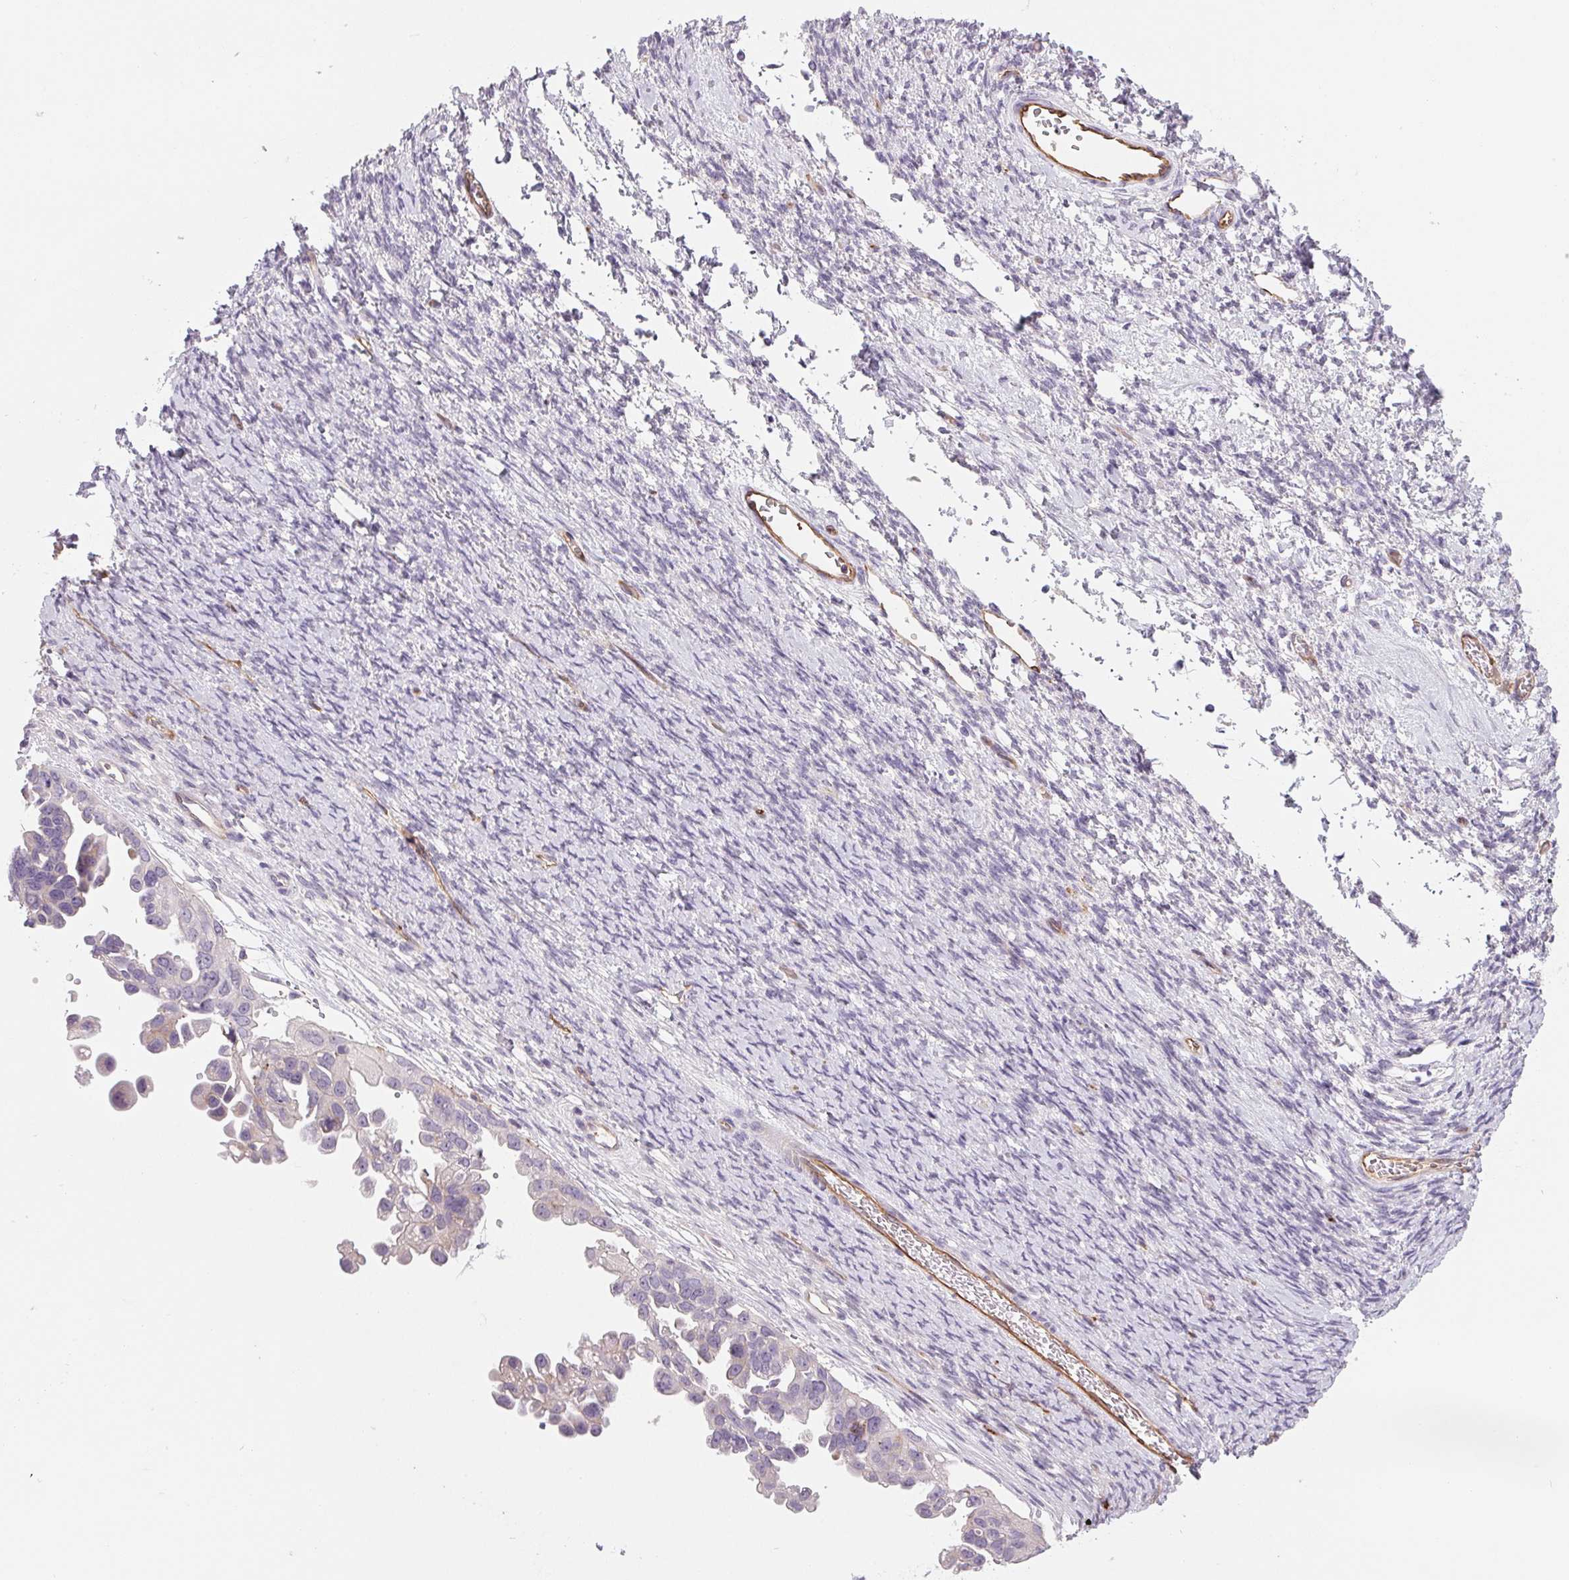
{"staining": {"intensity": "negative", "quantity": "none", "location": "none"}, "tissue": "ovarian cancer", "cell_type": "Tumor cells", "image_type": "cancer", "snomed": [{"axis": "morphology", "description": "Cystadenocarcinoma, serous, NOS"}, {"axis": "topography", "description": "Ovary"}], "caption": "IHC image of human serous cystadenocarcinoma (ovarian) stained for a protein (brown), which demonstrates no staining in tumor cells. Brightfield microscopy of immunohistochemistry (IHC) stained with DAB (brown) and hematoxylin (blue), captured at high magnification.", "gene": "ANKRD13B", "patient": {"sex": "female", "age": 53}}